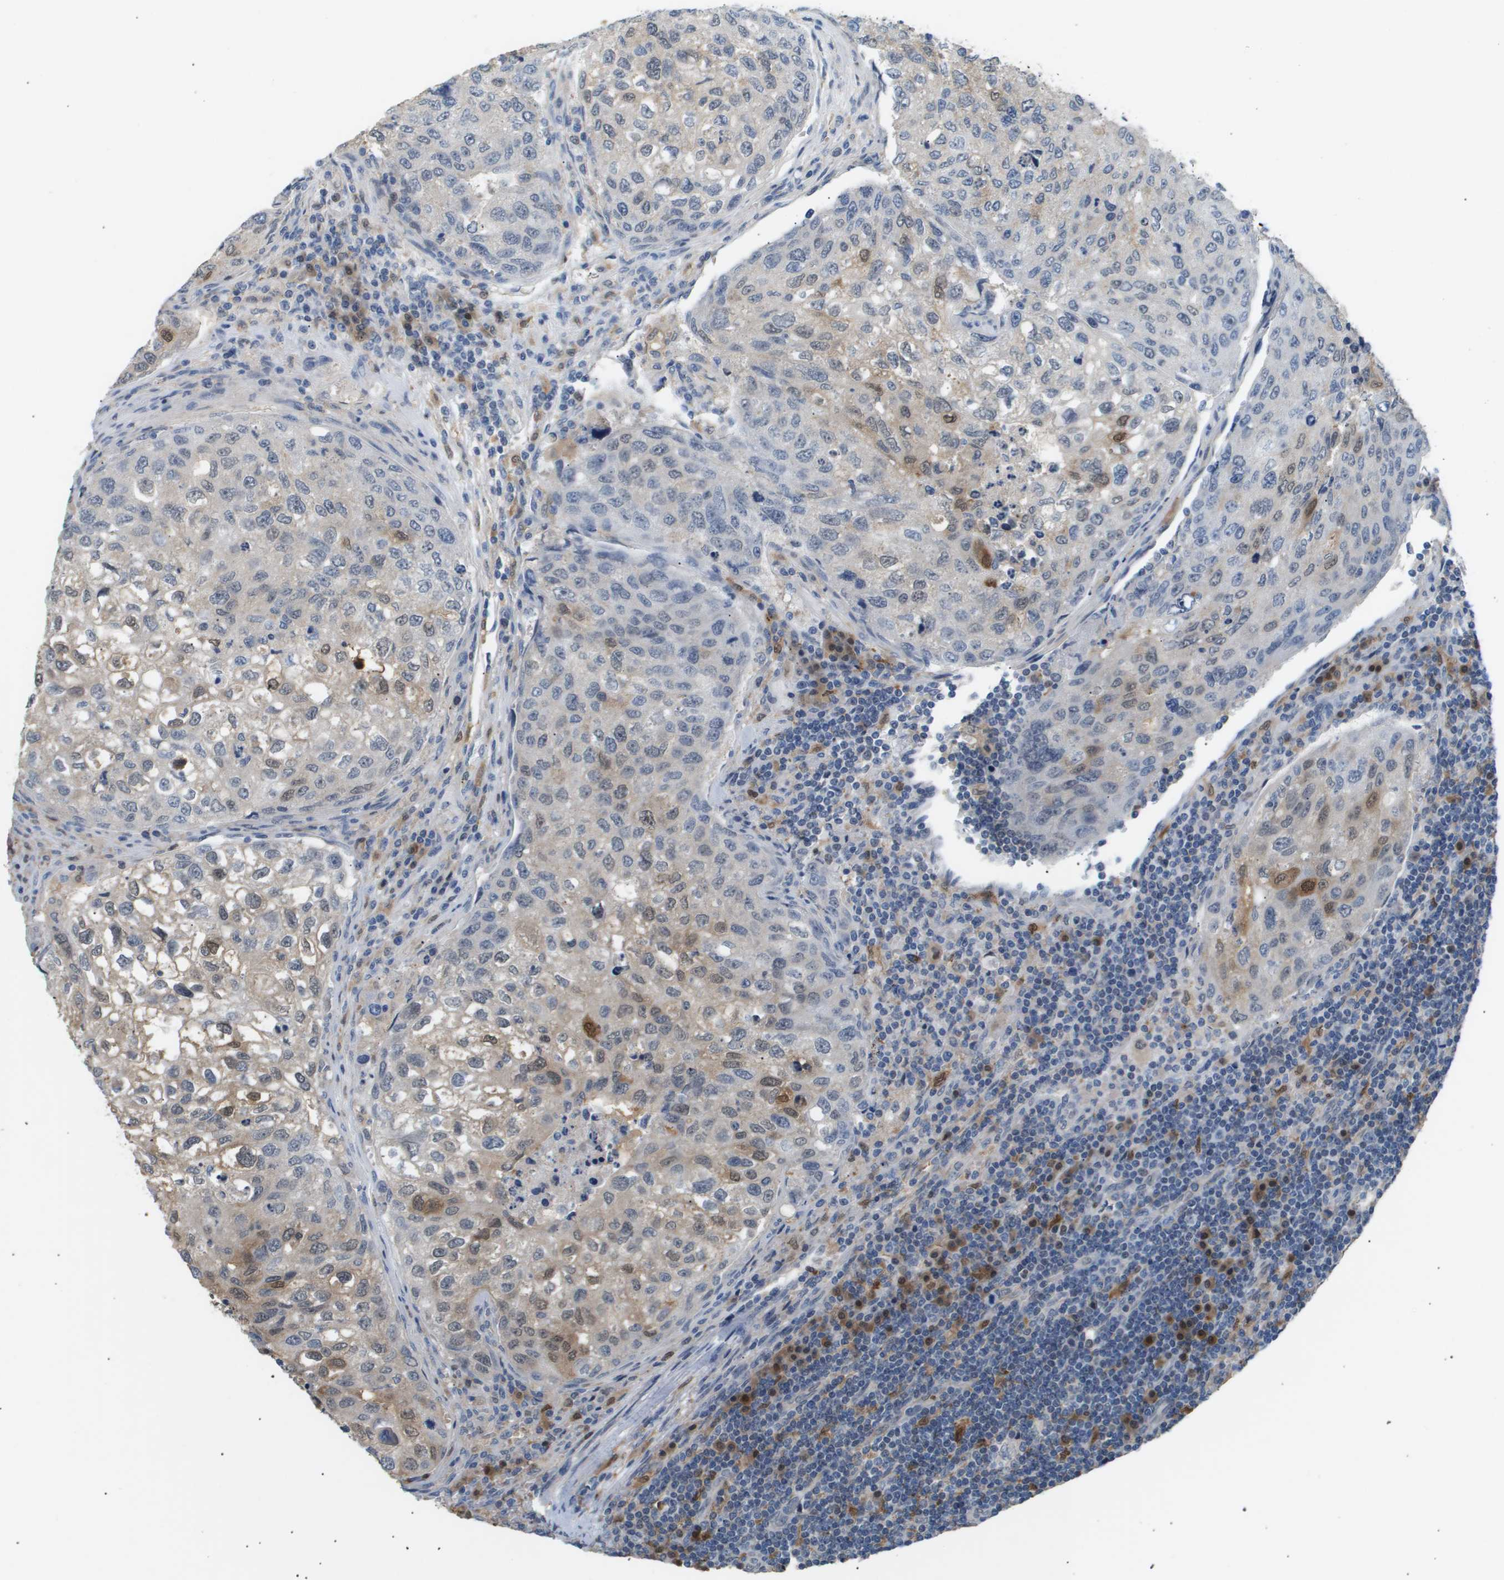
{"staining": {"intensity": "weak", "quantity": "<25%", "location": "cytoplasmic/membranous,nuclear"}, "tissue": "urothelial cancer", "cell_type": "Tumor cells", "image_type": "cancer", "snomed": [{"axis": "morphology", "description": "Urothelial carcinoma, High grade"}, {"axis": "topography", "description": "Lymph node"}, {"axis": "topography", "description": "Urinary bladder"}], "caption": "This is an immunohistochemistry (IHC) photomicrograph of human urothelial cancer. There is no expression in tumor cells.", "gene": "AKR1A1", "patient": {"sex": "male", "age": 51}}